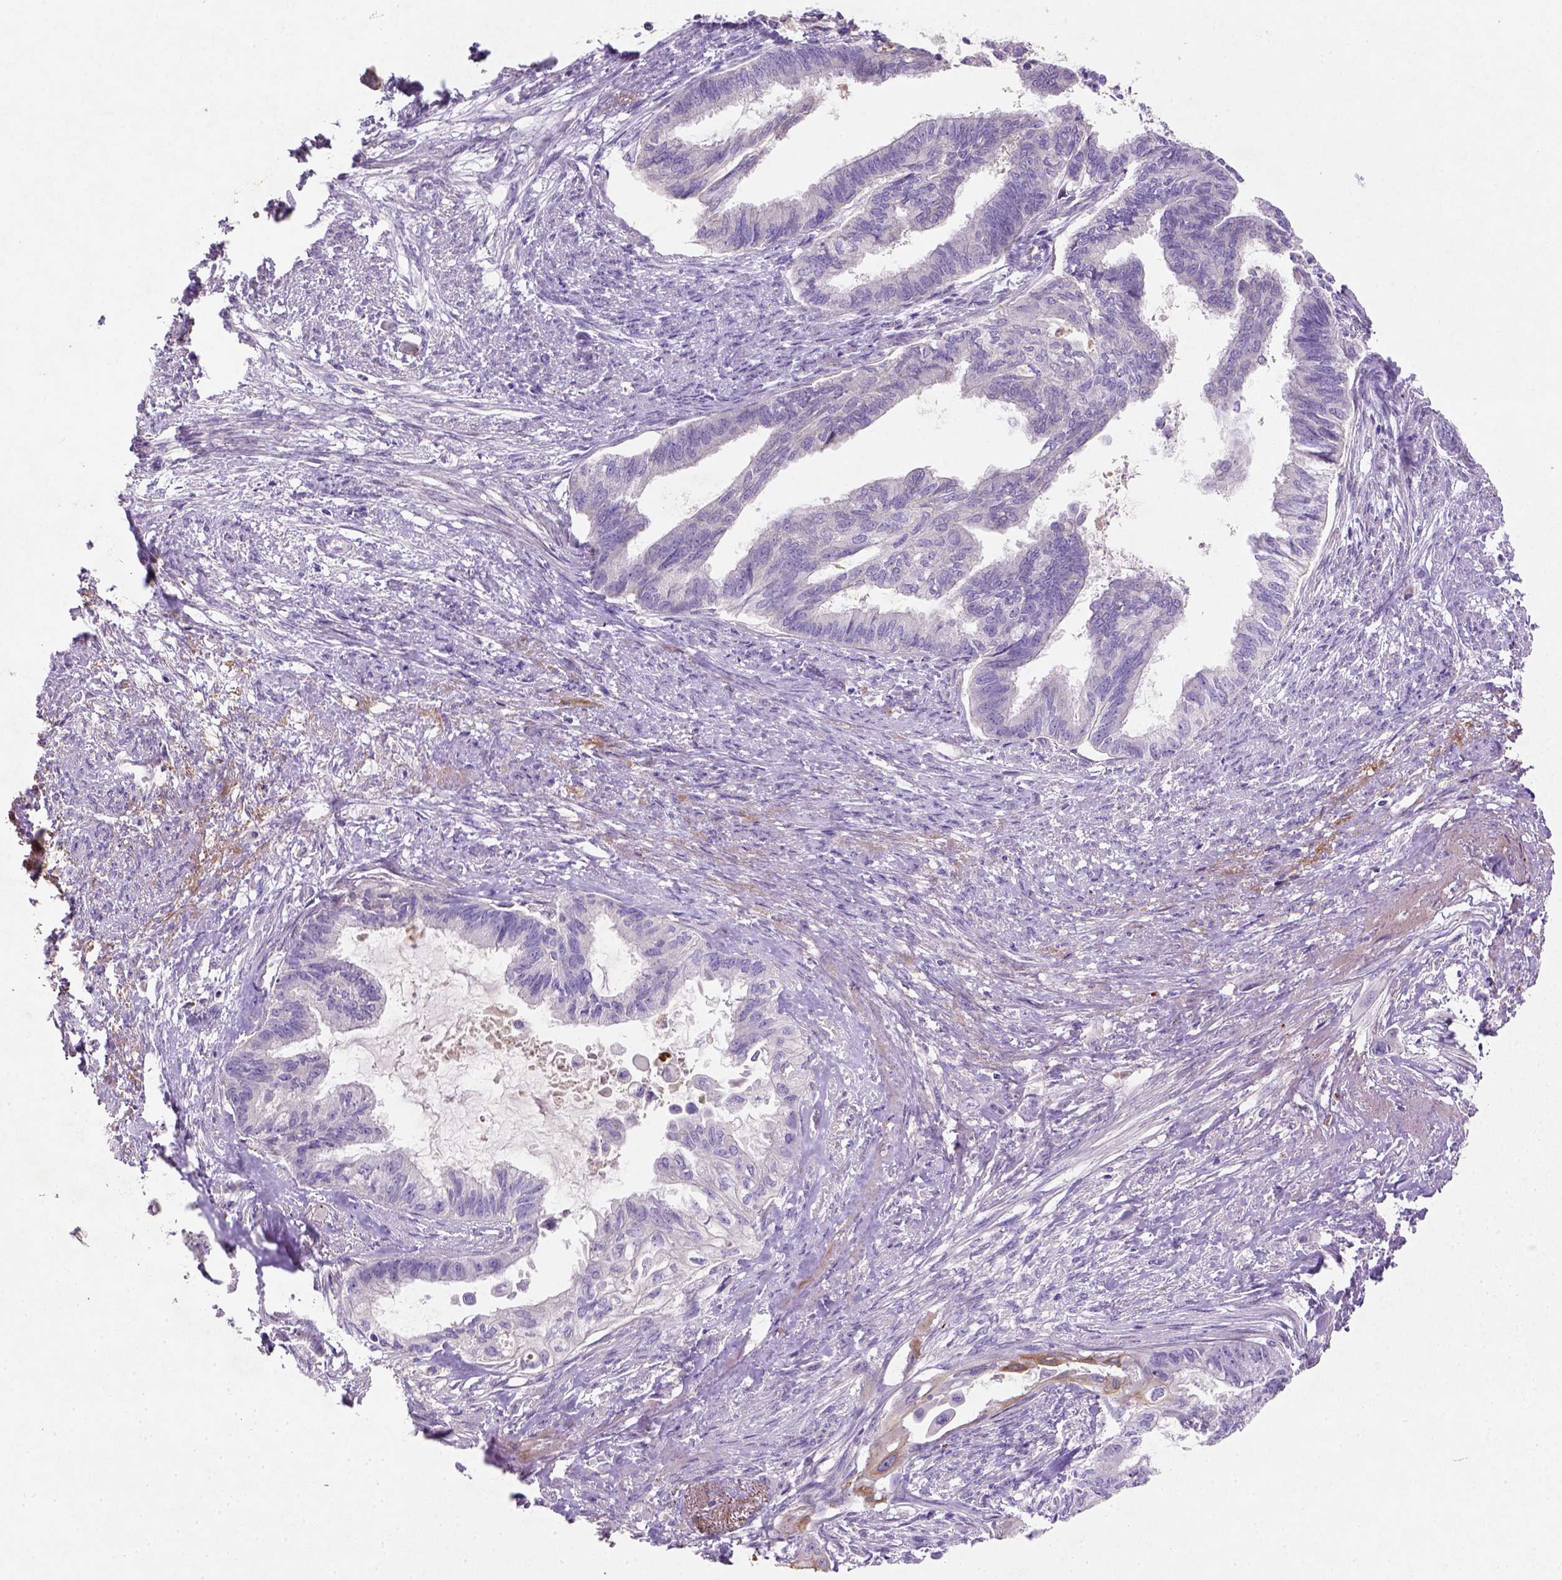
{"staining": {"intensity": "negative", "quantity": "none", "location": "none"}, "tissue": "endometrial cancer", "cell_type": "Tumor cells", "image_type": "cancer", "snomed": [{"axis": "morphology", "description": "Adenocarcinoma, NOS"}, {"axis": "topography", "description": "Endometrium"}], "caption": "Immunohistochemical staining of endometrial adenocarcinoma shows no significant expression in tumor cells.", "gene": "NUDT2", "patient": {"sex": "female", "age": 86}}